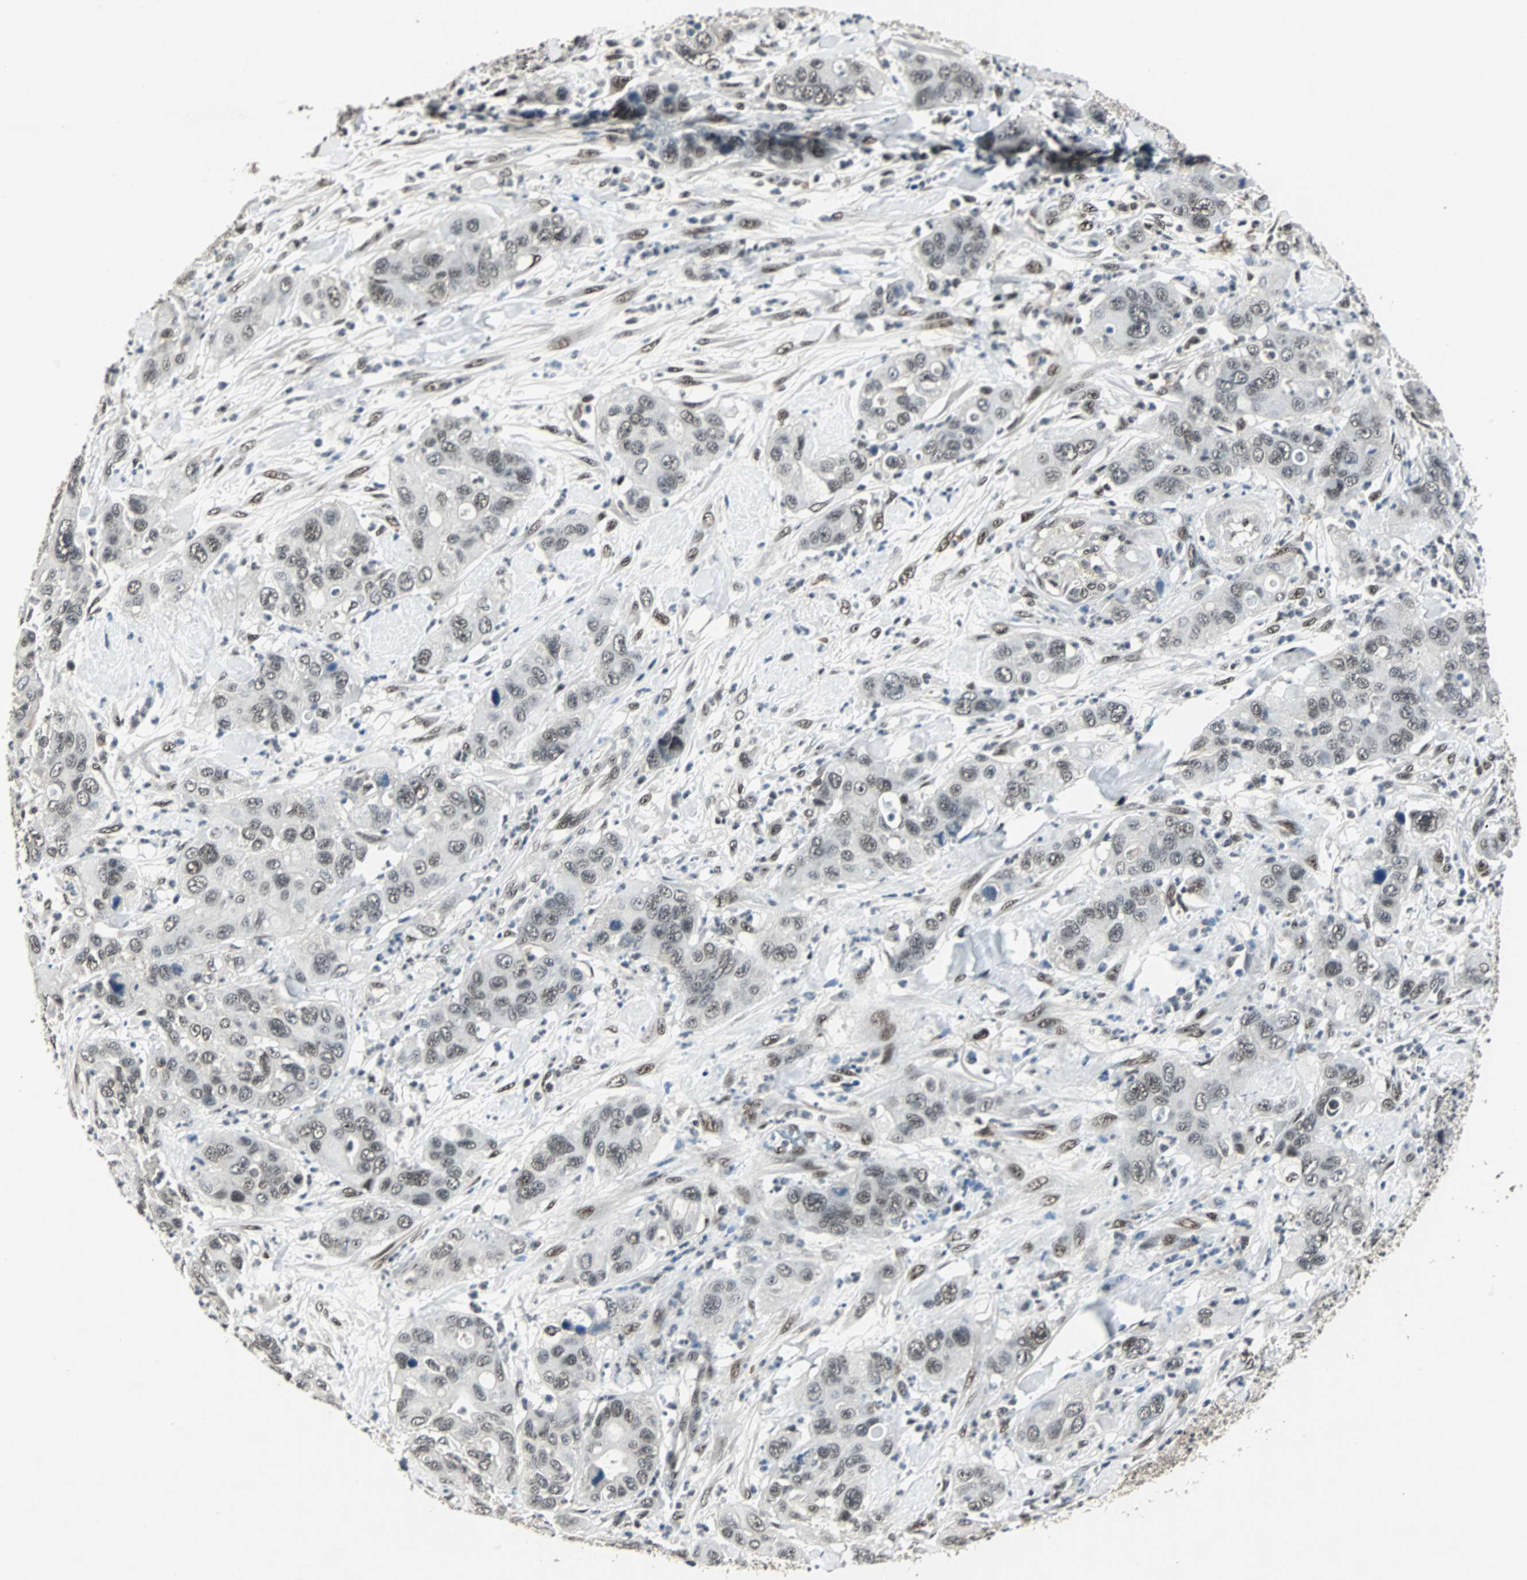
{"staining": {"intensity": "weak", "quantity": "25%-75%", "location": "nuclear"}, "tissue": "pancreatic cancer", "cell_type": "Tumor cells", "image_type": "cancer", "snomed": [{"axis": "morphology", "description": "Adenocarcinoma, NOS"}, {"axis": "topography", "description": "Pancreas"}], "caption": "Immunohistochemistry (DAB (3,3'-diaminobenzidine)) staining of human pancreatic adenocarcinoma exhibits weak nuclear protein staining in about 25%-75% of tumor cells.", "gene": "MKX", "patient": {"sex": "female", "age": 71}}